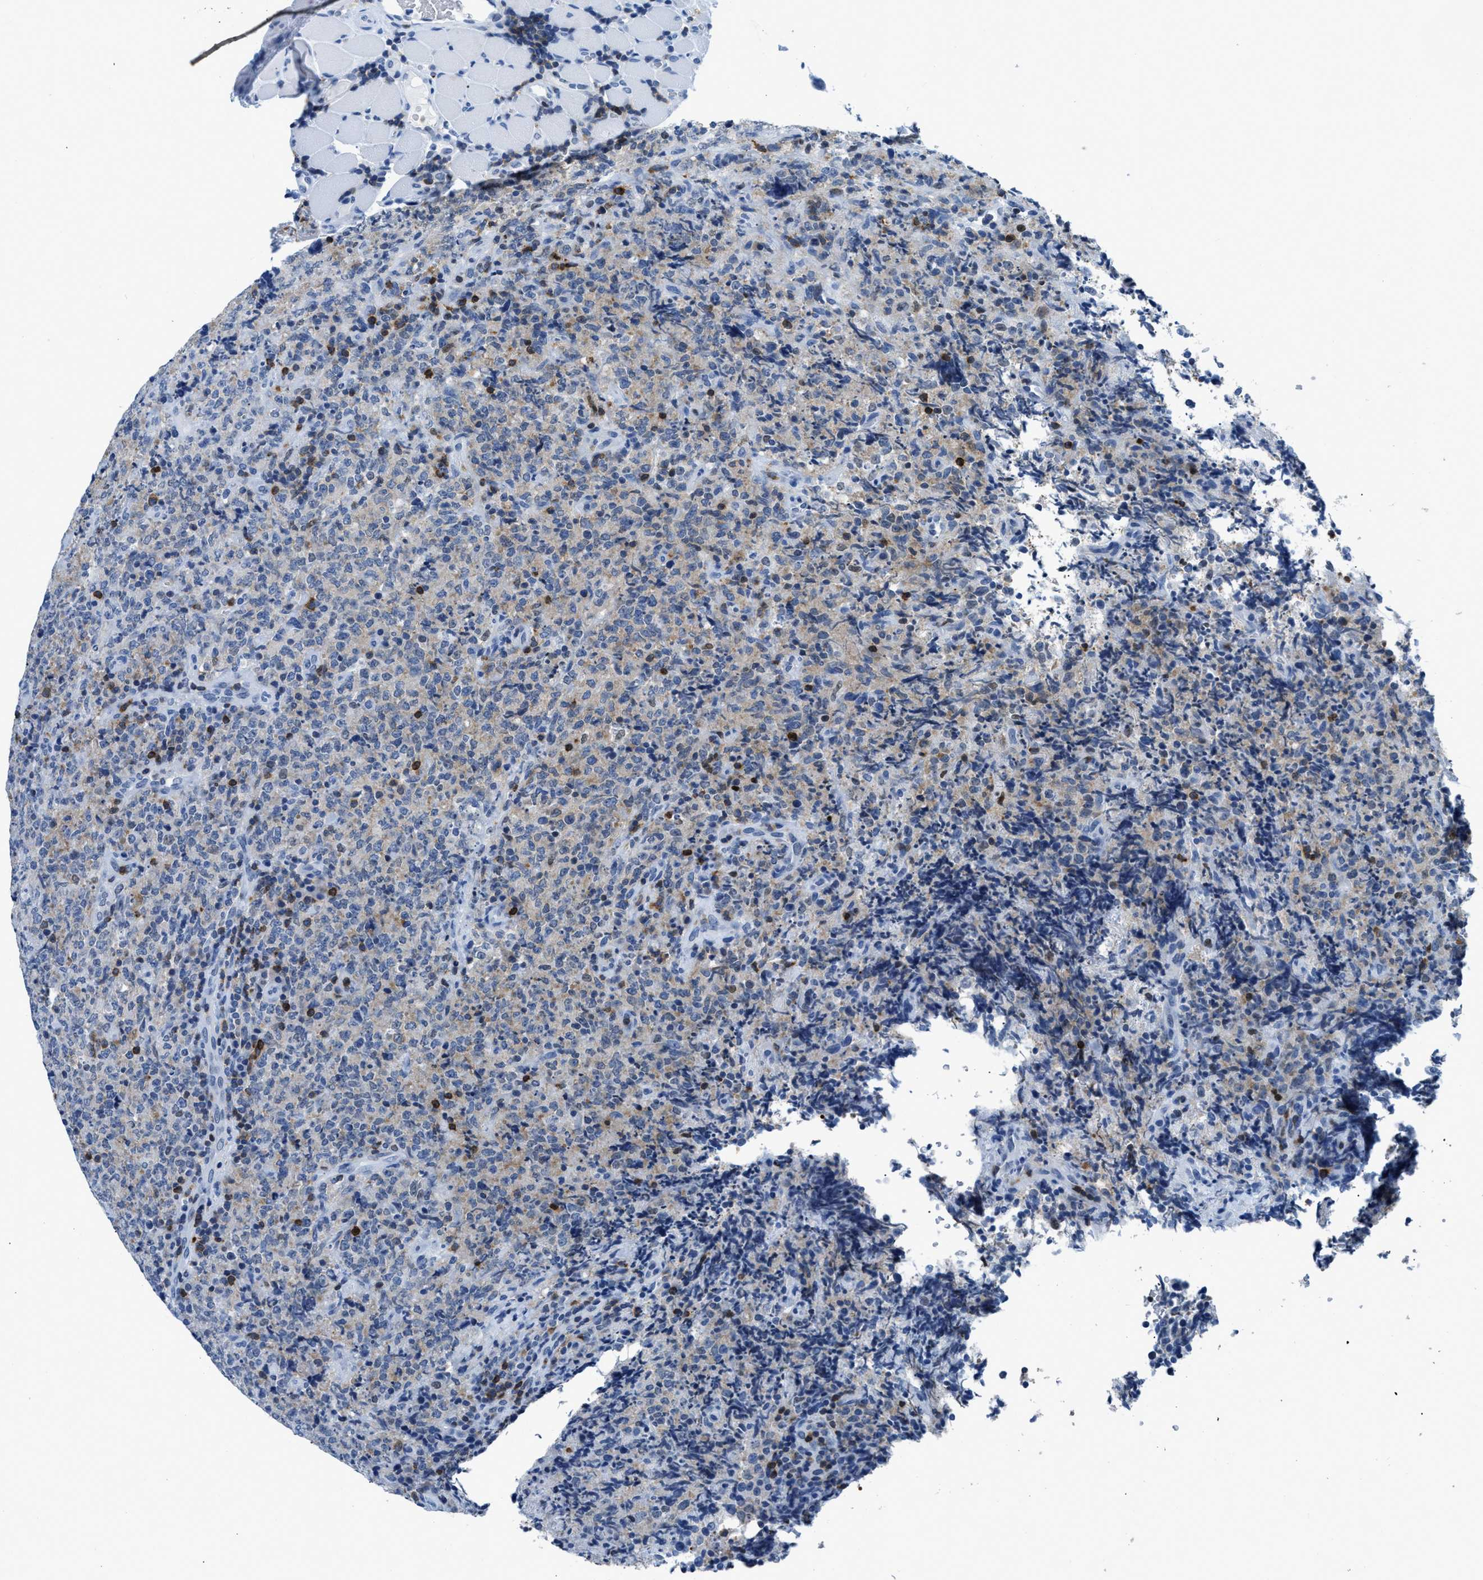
{"staining": {"intensity": "weak", "quantity": "25%-75%", "location": "cytoplasmic/membranous"}, "tissue": "lymphoma", "cell_type": "Tumor cells", "image_type": "cancer", "snomed": [{"axis": "morphology", "description": "Malignant lymphoma, non-Hodgkin's type, High grade"}, {"axis": "topography", "description": "Tonsil"}], "caption": "Human lymphoma stained with a protein marker reveals weak staining in tumor cells.", "gene": "NFATC2", "patient": {"sex": "female", "age": 36}}